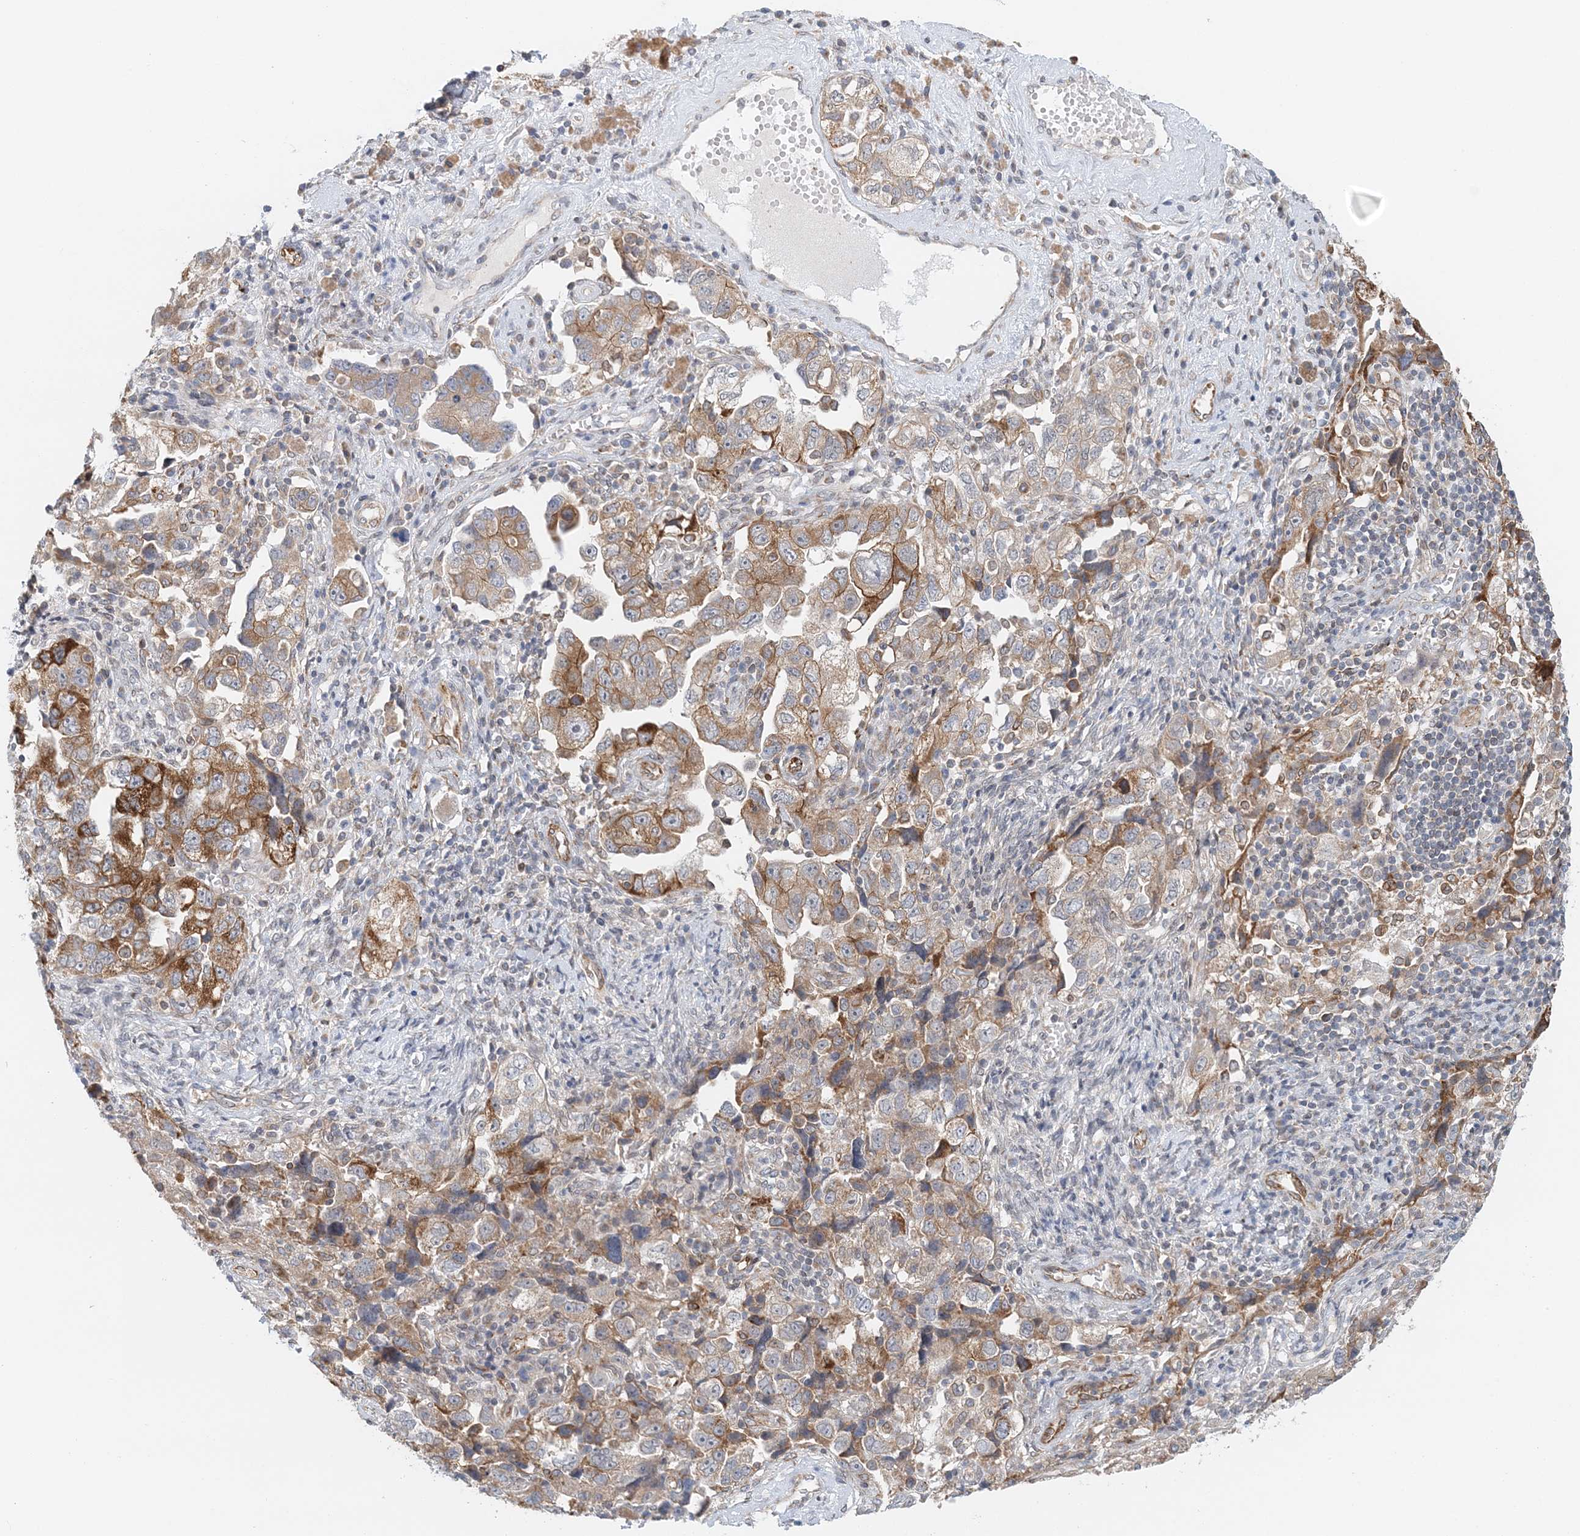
{"staining": {"intensity": "moderate", "quantity": "25%-75%", "location": "cytoplasmic/membranous"}, "tissue": "ovarian cancer", "cell_type": "Tumor cells", "image_type": "cancer", "snomed": [{"axis": "morphology", "description": "Carcinoma, NOS"}, {"axis": "morphology", "description": "Cystadenocarcinoma, serous, NOS"}, {"axis": "topography", "description": "Ovary"}], "caption": "Immunohistochemical staining of human ovarian cancer shows medium levels of moderate cytoplasmic/membranous positivity in about 25%-75% of tumor cells.", "gene": "PCYOX1L", "patient": {"sex": "female", "age": 69}}